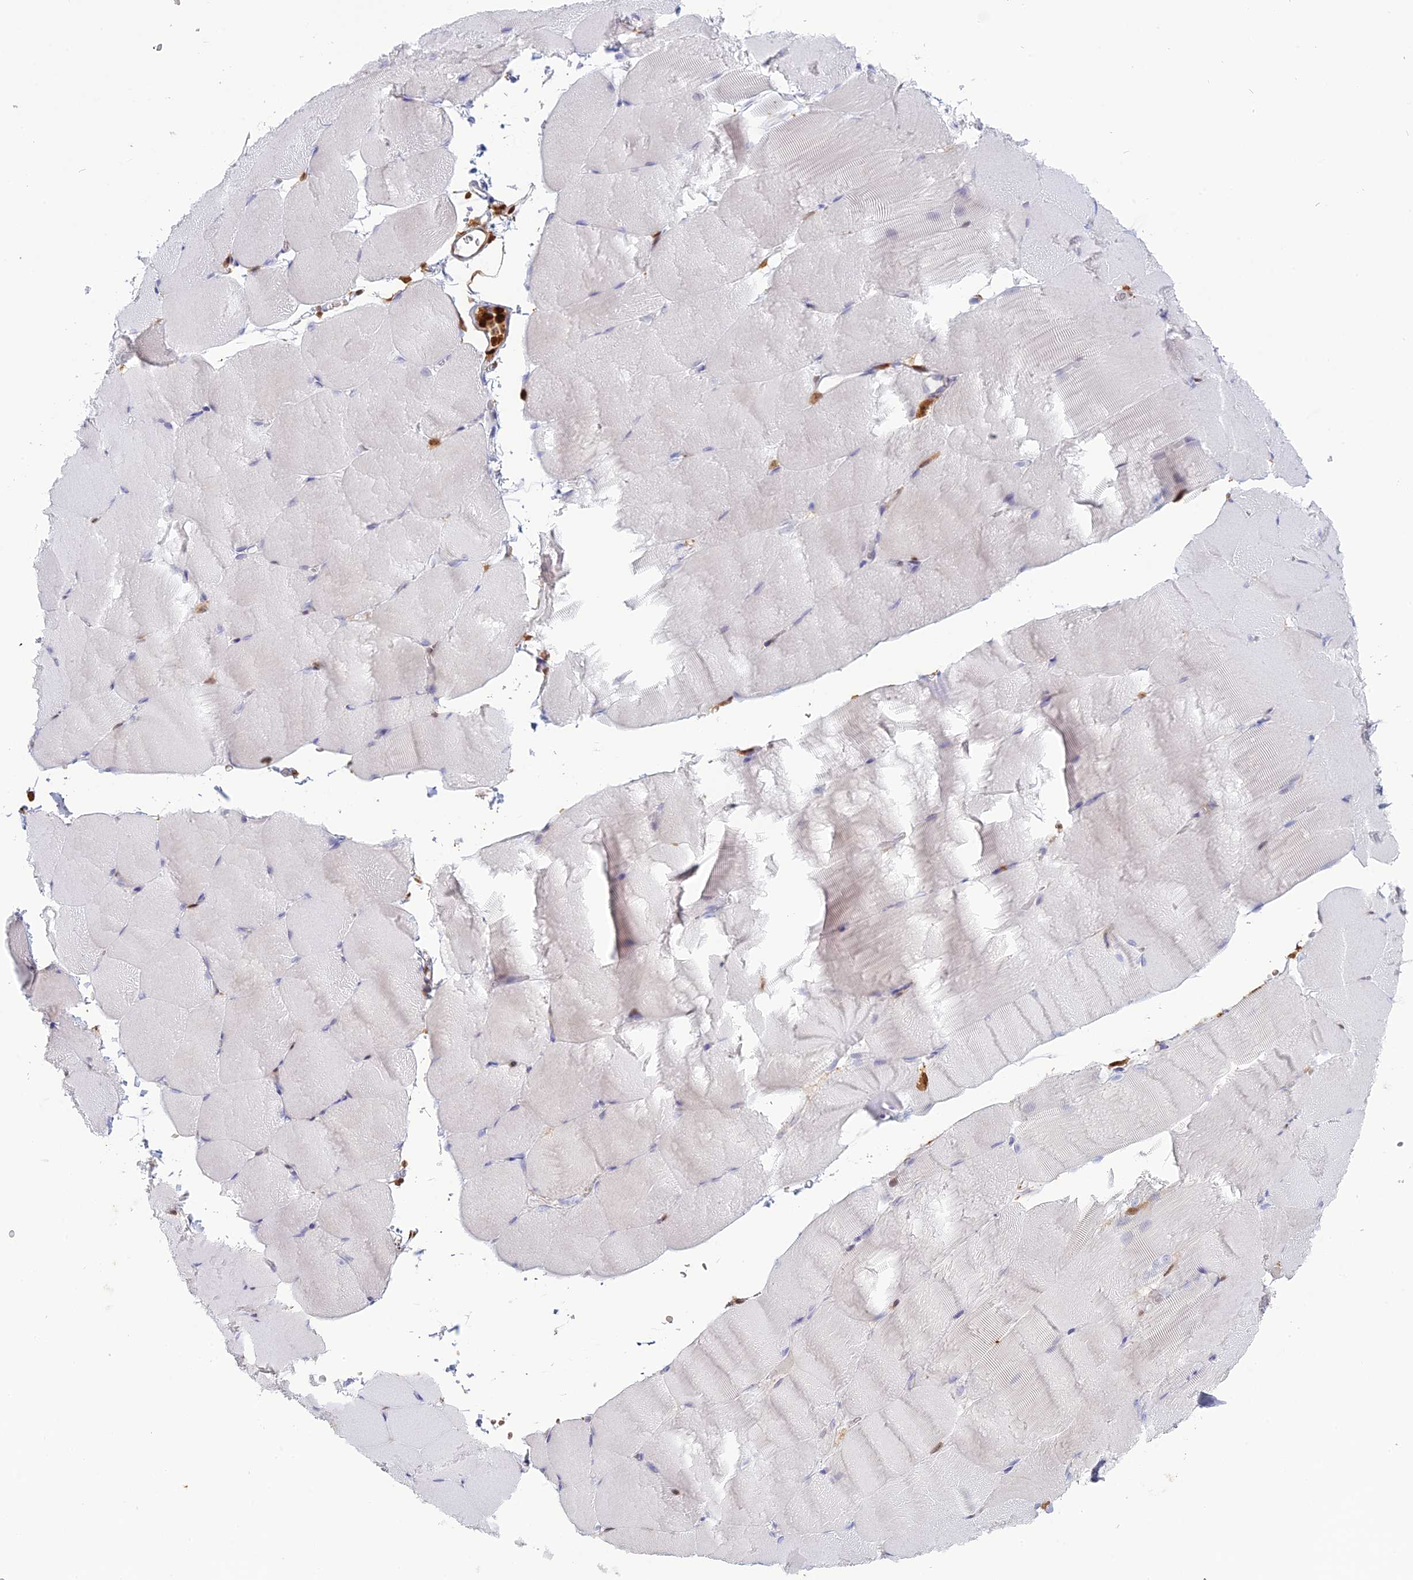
{"staining": {"intensity": "negative", "quantity": "none", "location": "none"}, "tissue": "skeletal muscle", "cell_type": "Myocytes", "image_type": "normal", "snomed": [{"axis": "morphology", "description": "Normal tissue, NOS"}, {"axis": "topography", "description": "Skeletal muscle"}, {"axis": "topography", "description": "Parathyroid gland"}], "caption": "The photomicrograph exhibits no staining of myocytes in normal skeletal muscle.", "gene": "PGBD4", "patient": {"sex": "female", "age": 37}}